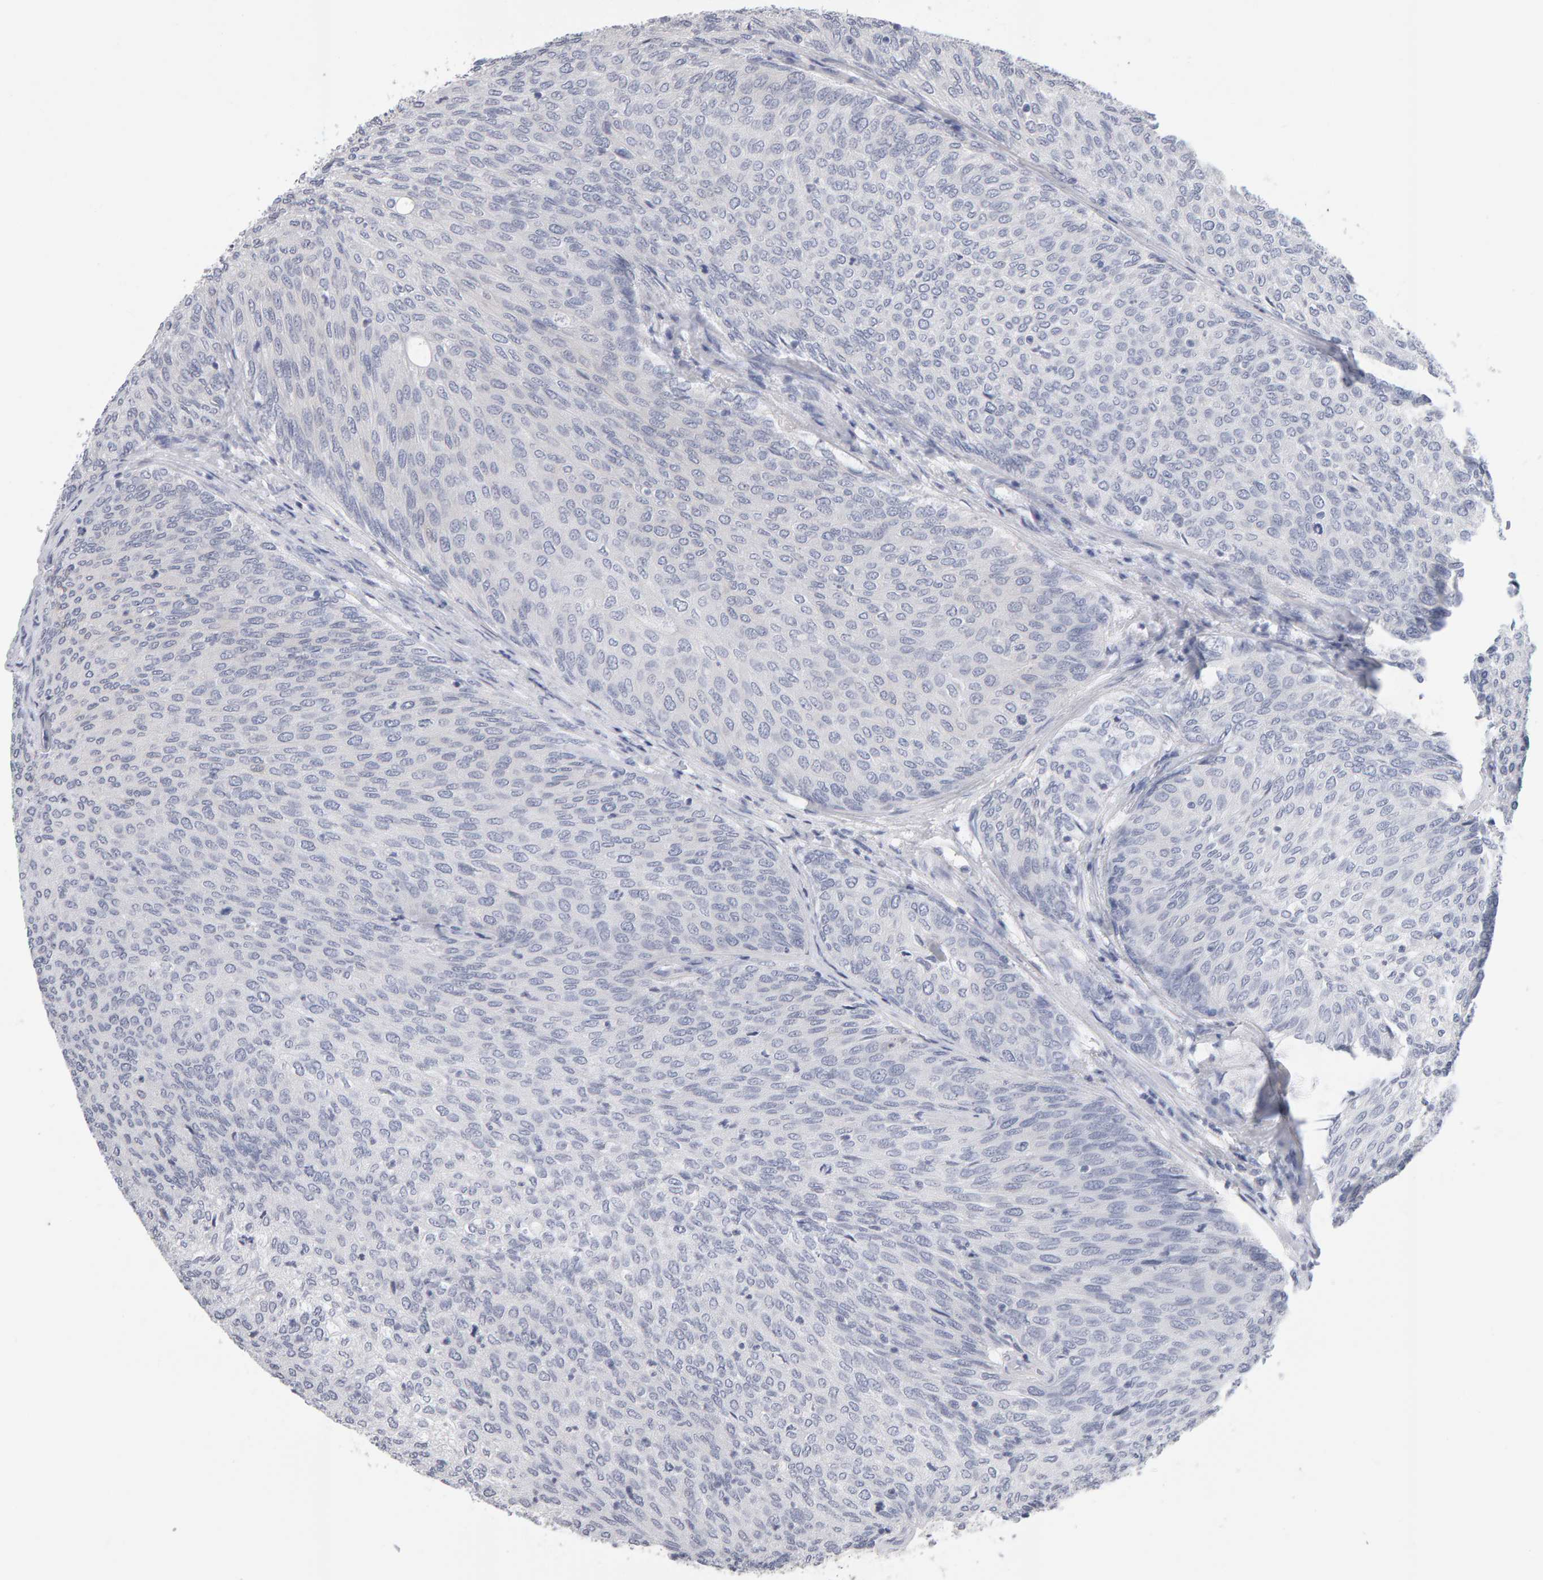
{"staining": {"intensity": "weak", "quantity": "<25%", "location": "cytoplasmic/membranous"}, "tissue": "urothelial cancer", "cell_type": "Tumor cells", "image_type": "cancer", "snomed": [{"axis": "morphology", "description": "Urothelial carcinoma, Low grade"}, {"axis": "topography", "description": "Urinary bladder"}], "caption": "A photomicrograph of low-grade urothelial carcinoma stained for a protein exhibits no brown staining in tumor cells. Brightfield microscopy of immunohistochemistry stained with DAB (3,3'-diaminobenzidine) (brown) and hematoxylin (blue), captured at high magnification.", "gene": "CTH", "patient": {"sex": "female", "age": 79}}